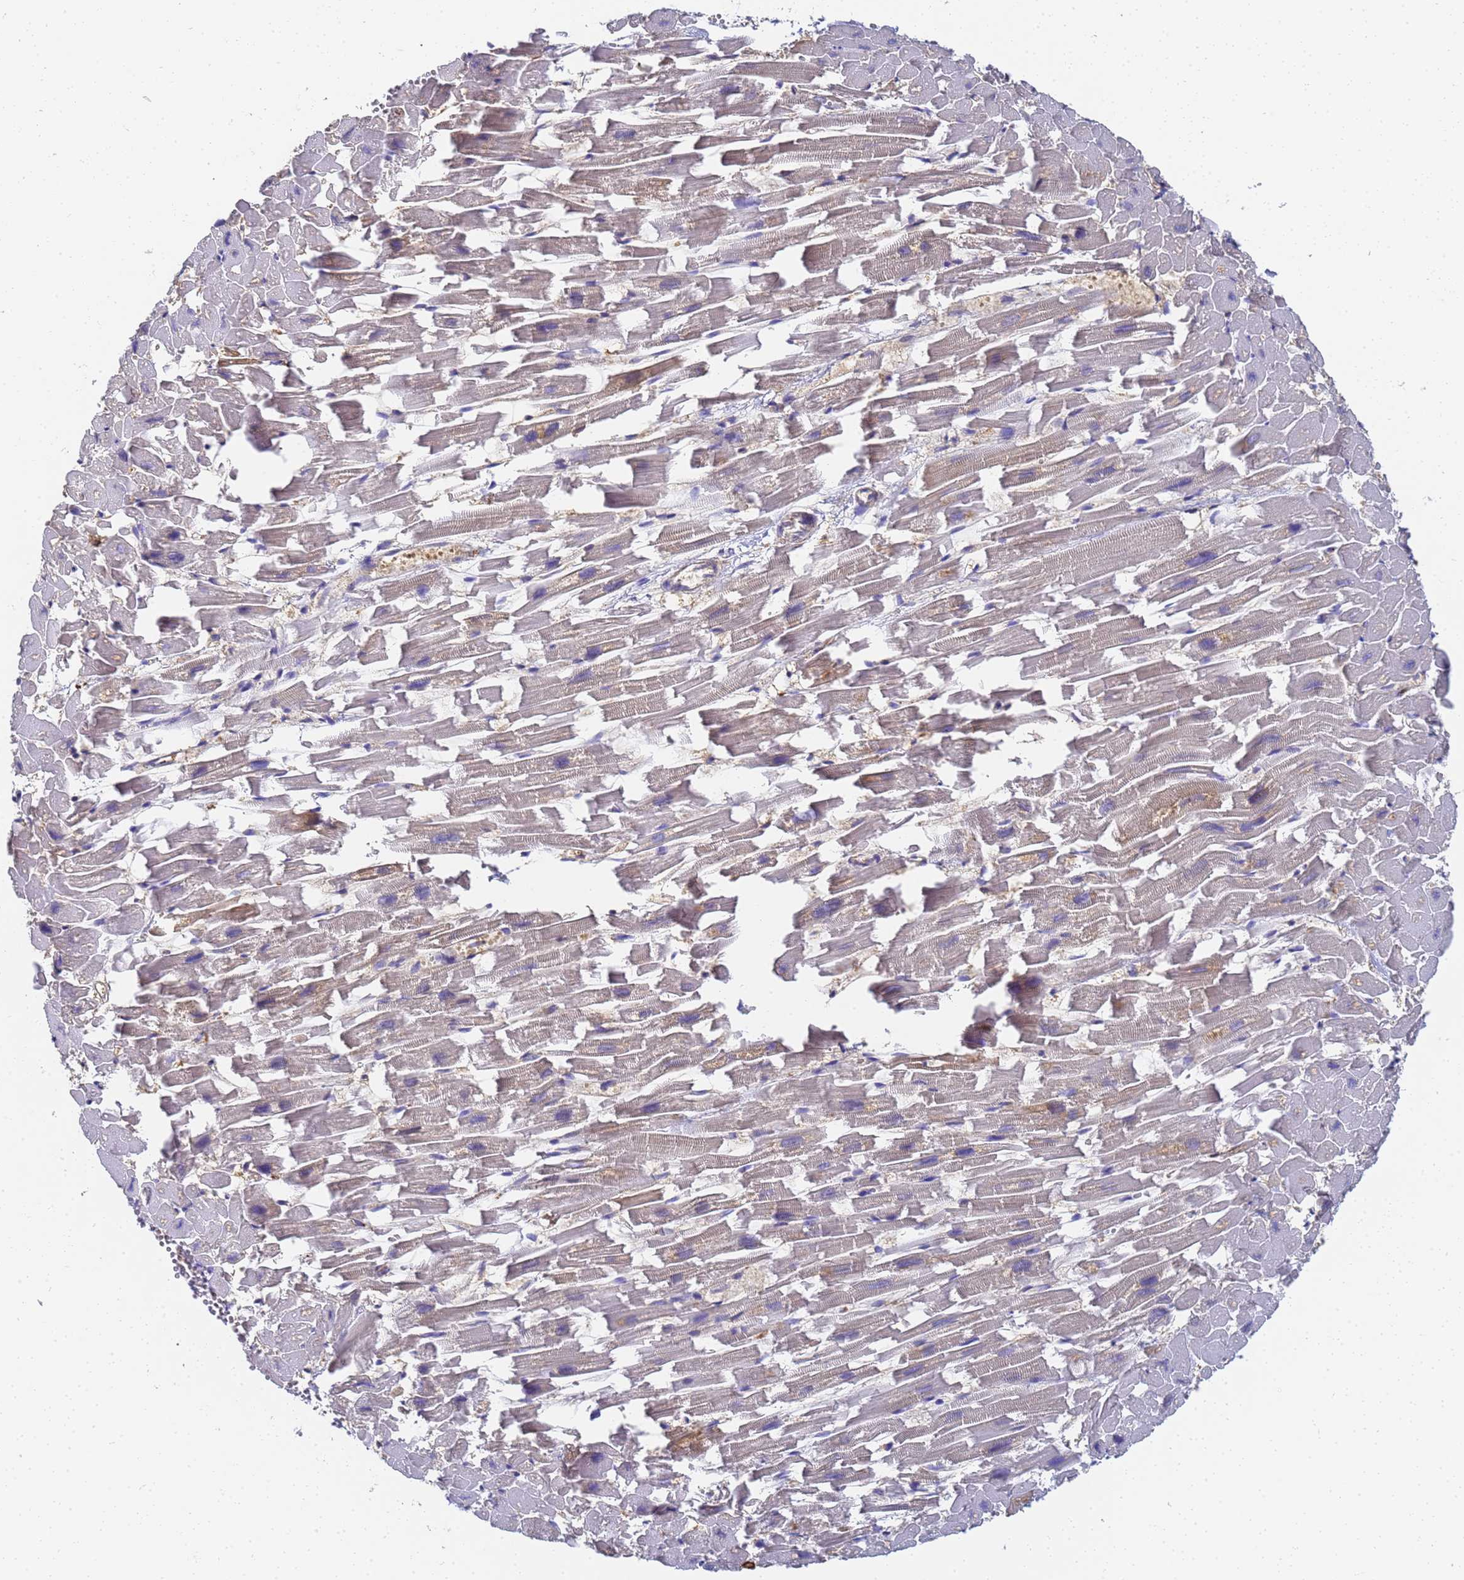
{"staining": {"intensity": "weak", "quantity": "<25%", "location": "cytoplasmic/membranous"}, "tissue": "heart muscle", "cell_type": "Cardiomyocytes", "image_type": "normal", "snomed": [{"axis": "morphology", "description": "Normal tissue, NOS"}, {"axis": "topography", "description": "Heart"}], "caption": "High magnification brightfield microscopy of benign heart muscle stained with DAB (3,3'-diaminobenzidine) (brown) and counterstained with hematoxylin (blue): cardiomyocytes show no significant staining. (DAB (3,3'-diaminobenzidine) immunohistochemistry (IHC) visualized using brightfield microscopy, high magnification).", "gene": "NME1", "patient": {"sex": "female", "age": 64}}